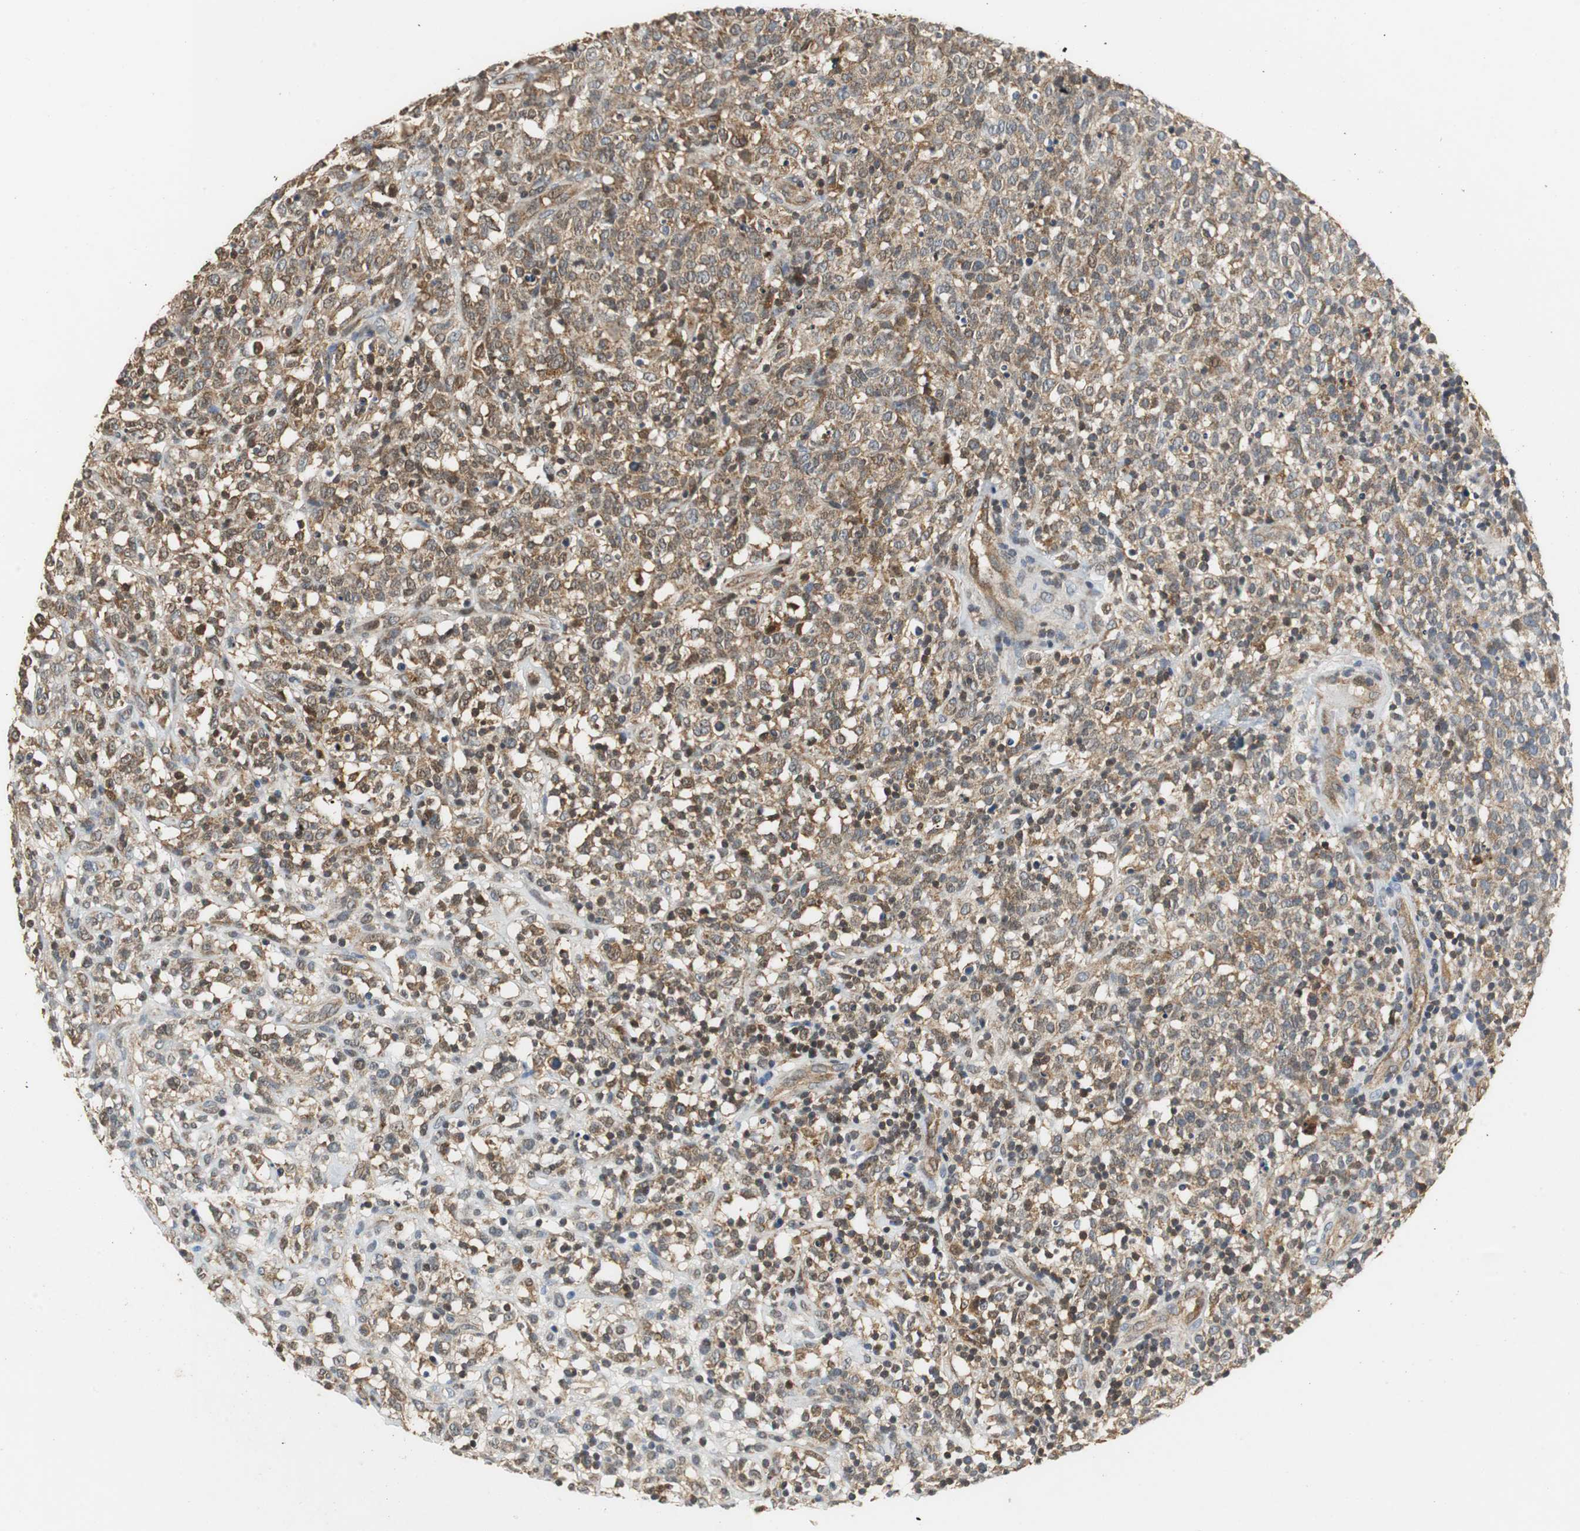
{"staining": {"intensity": "moderate", "quantity": ">75%", "location": "cytoplasmic/membranous"}, "tissue": "lymphoma", "cell_type": "Tumor cells", "image_type": "cancer", "snomed": [{"axis": "morphology", "description": "Malignant lymphoma, non-Hodgkin's type, High grade"}, {"axis": "topography", "description": "Lymph node"}], "caption": "Immunohistochemistry image of human lymphoma stained for a protein (brown), which demonstrates medium levels of moderate cytoplasmic/membranous expression in about >75% of tumor cells.", "gene": "GSDMD", "patient": {"sex": "female", "age": 73}}